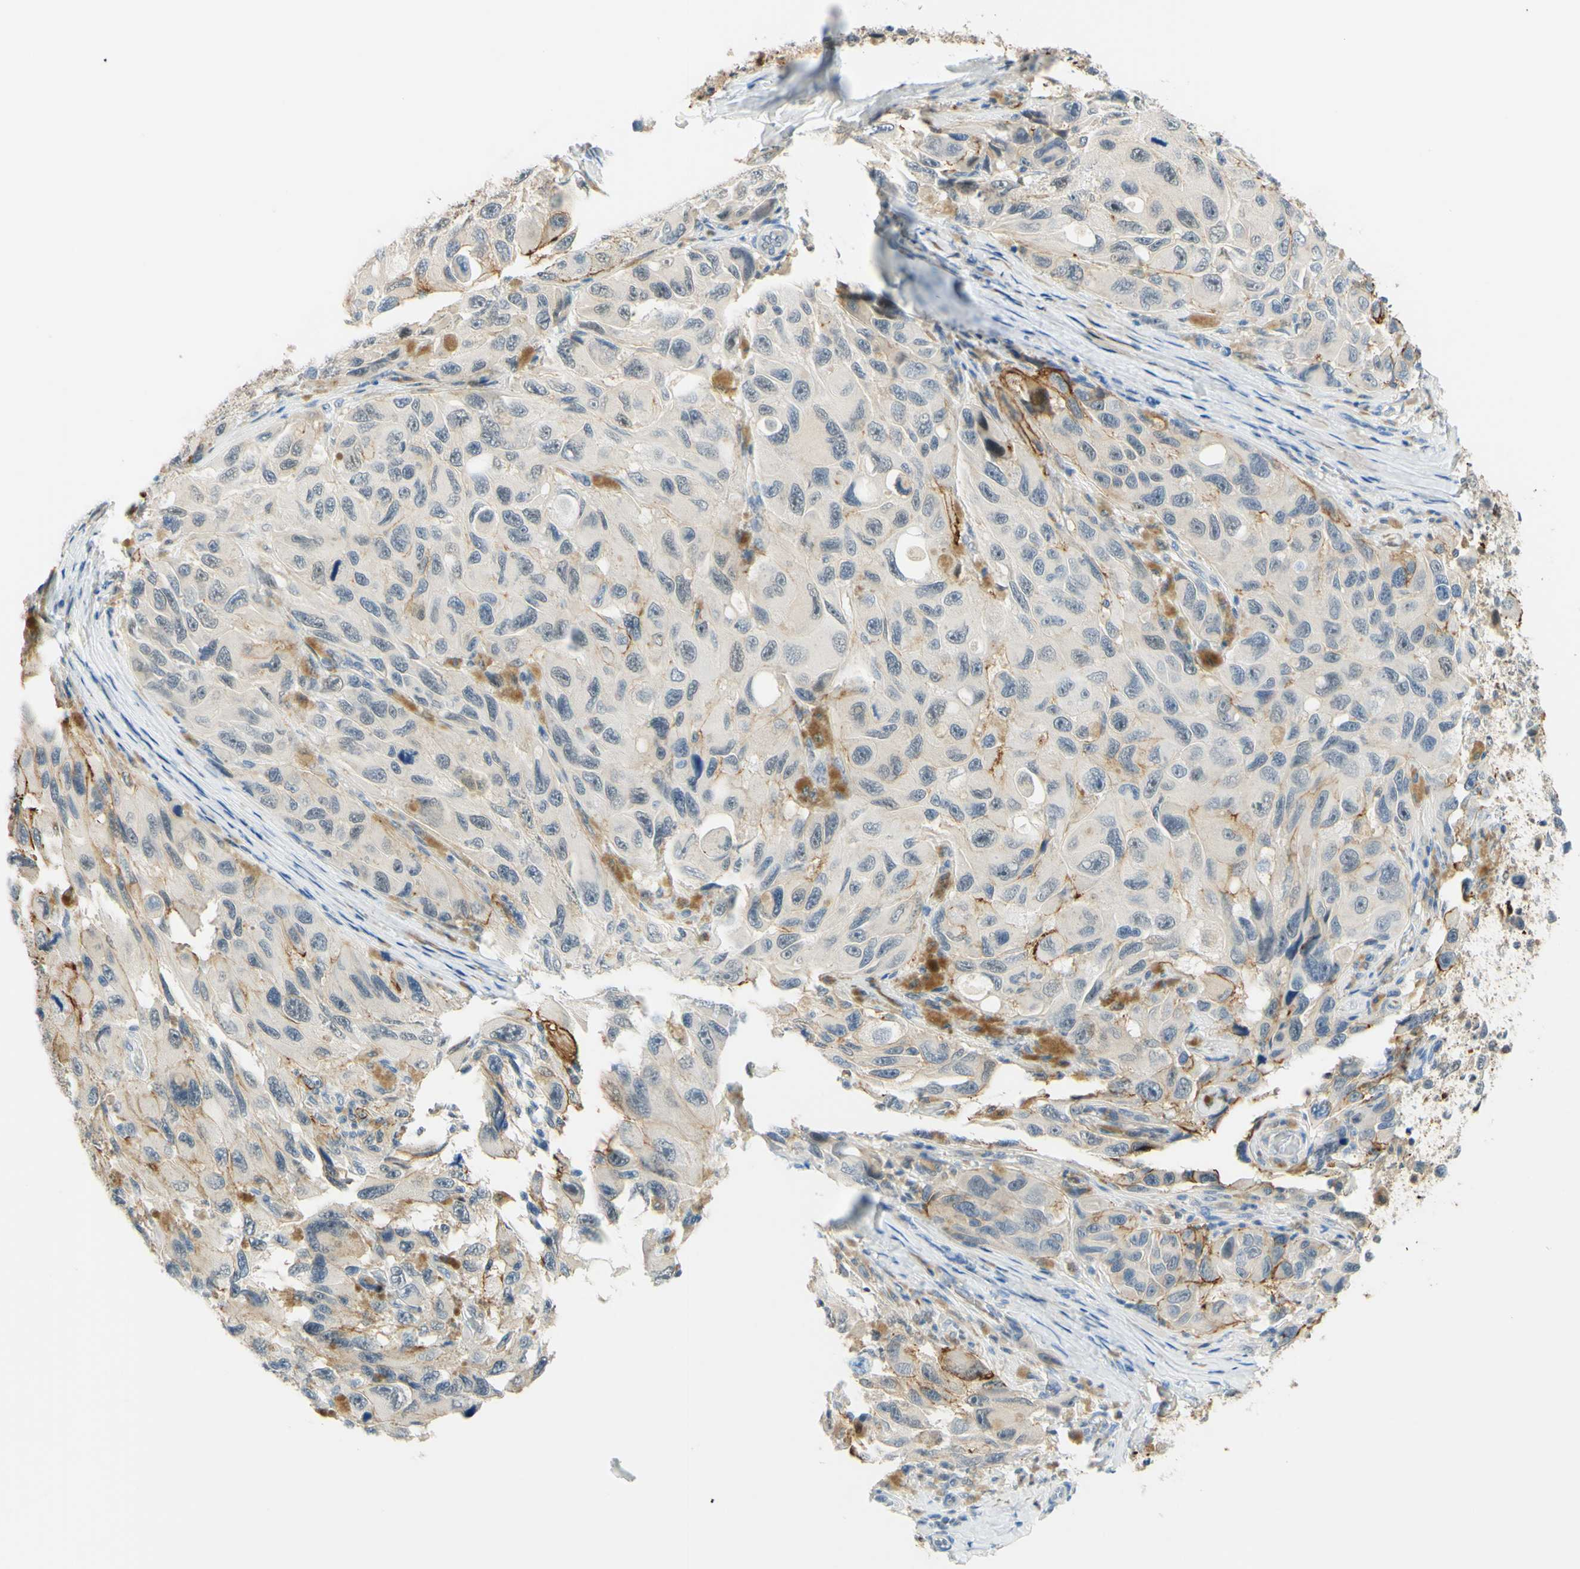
{"staining": {"intensity": "negative", "quantity": "none", "location": "none"}, "tissue": "melanoma", "cell_type": "Tumor cells", "image_type": "cancer", "snomed": [{"axis": "morphology", "description": "Malignant melanoma, NOS"}, {"axis": "topography", "description": "Skin"}], "caption": "Tumor cells show no significant positivity in malignant melanoma. Nuclei are stained in blue.", "gene": "TREM2", "patient": {"sex": "female", "age": 73}}